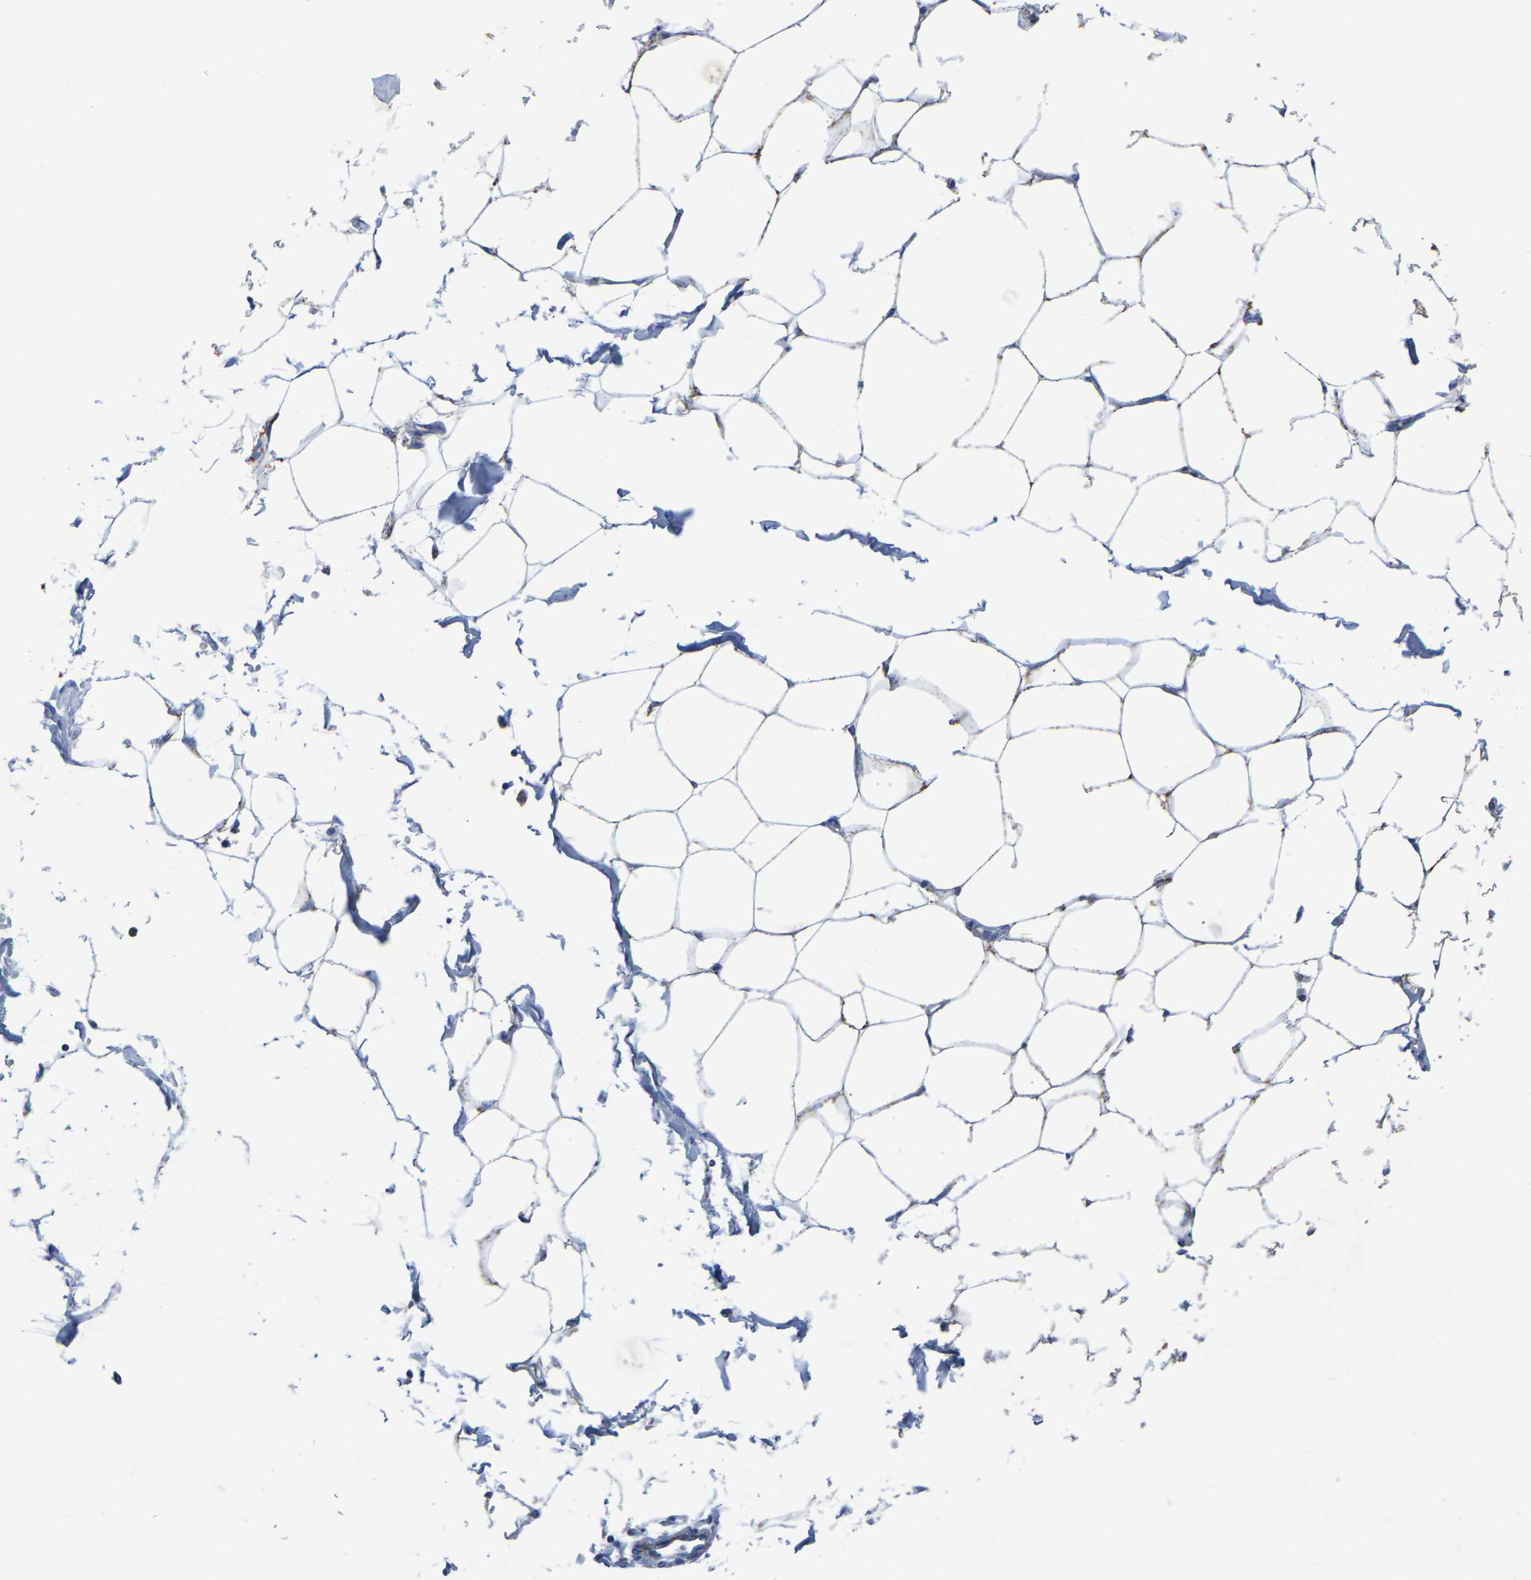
{"staining": {"intensity": "negative", "quantity": "none", "location": "none"}, "tissue": "adipose tissue", "cell_type": "Adipocytes", "image_type": "normal", "snomed": [{"axis": "morphology", "description": "Normal tissue, NOS"}, {"axis": "morphology", "description": "Adenocarcinoma, NOS"}, {"axis": "topography", "description": "Colon"}, {"axis": "topography", "description": "Peripheral nerve tissue"}], "caption": "Histopathology image shows no significant protein expression in adipocytes of benign adipose tissue. (Immunohistochemistry, brightfield microscopy, high magnification).", "gene": "ETFA", "patient": {"sex": "male", "age": 14}}